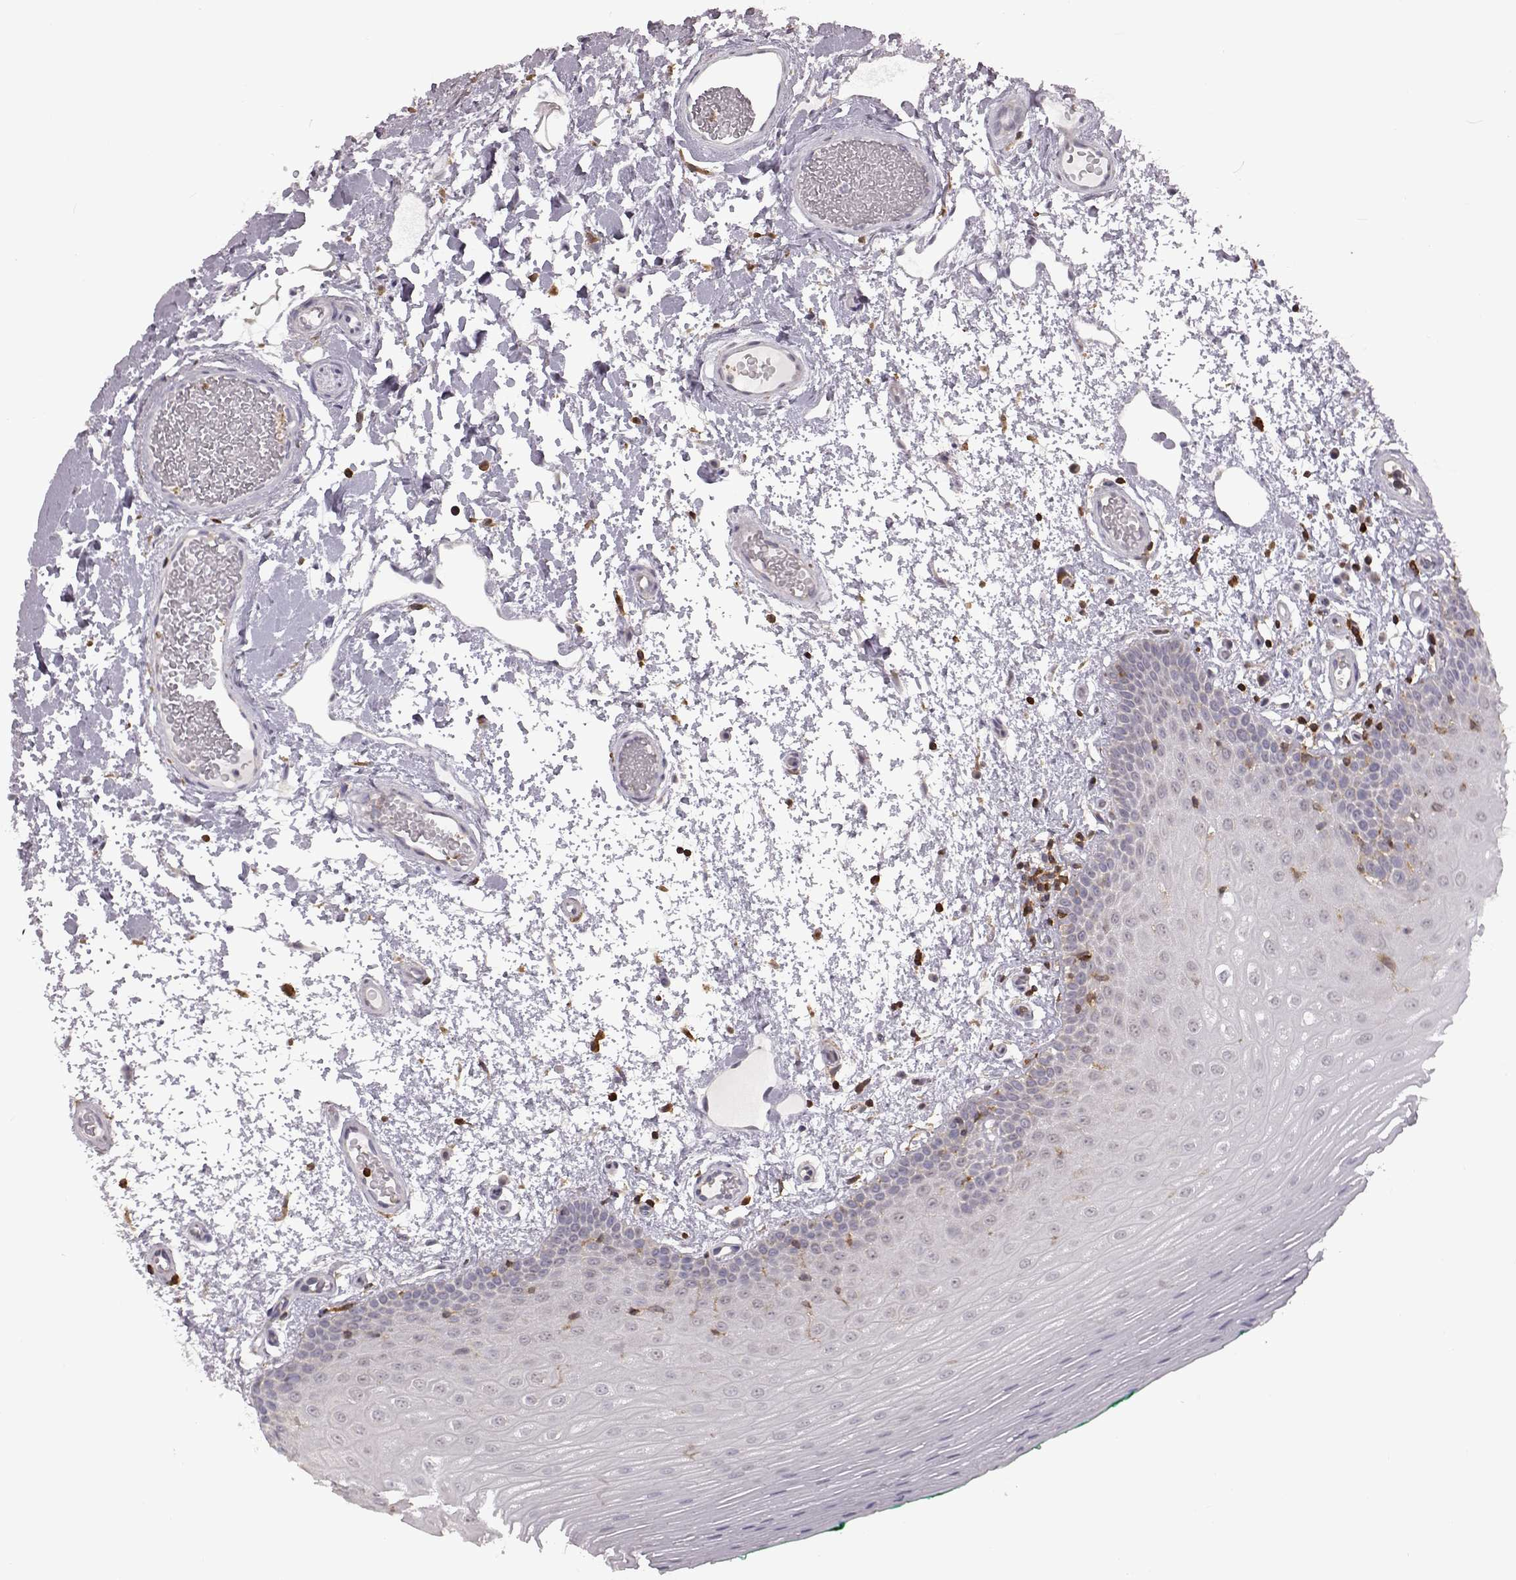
{"staining": {"intensity": "negative", "quantity": "none", "location": "none"}, "tissue": "oral mucosa", "cell_type": "Squamous epithelial cells", "image_type": "normal", "snomed": [{"axis": "morphology", "description": "Normal tissue, NOS"}, {"axis": "morphology", "description": "Squamous cell carcinoma, NOS"}, {"axis": "topography", "description": "Oral tissue"}, {"axis": "topography", "description": "Head-Neck"}], "caption": "The photomicrograph displays no significant staining in squamous epithelial cells of oral mucosa.", "gene": "DOK2", "patient": {"sex": "male", "age": 78}}